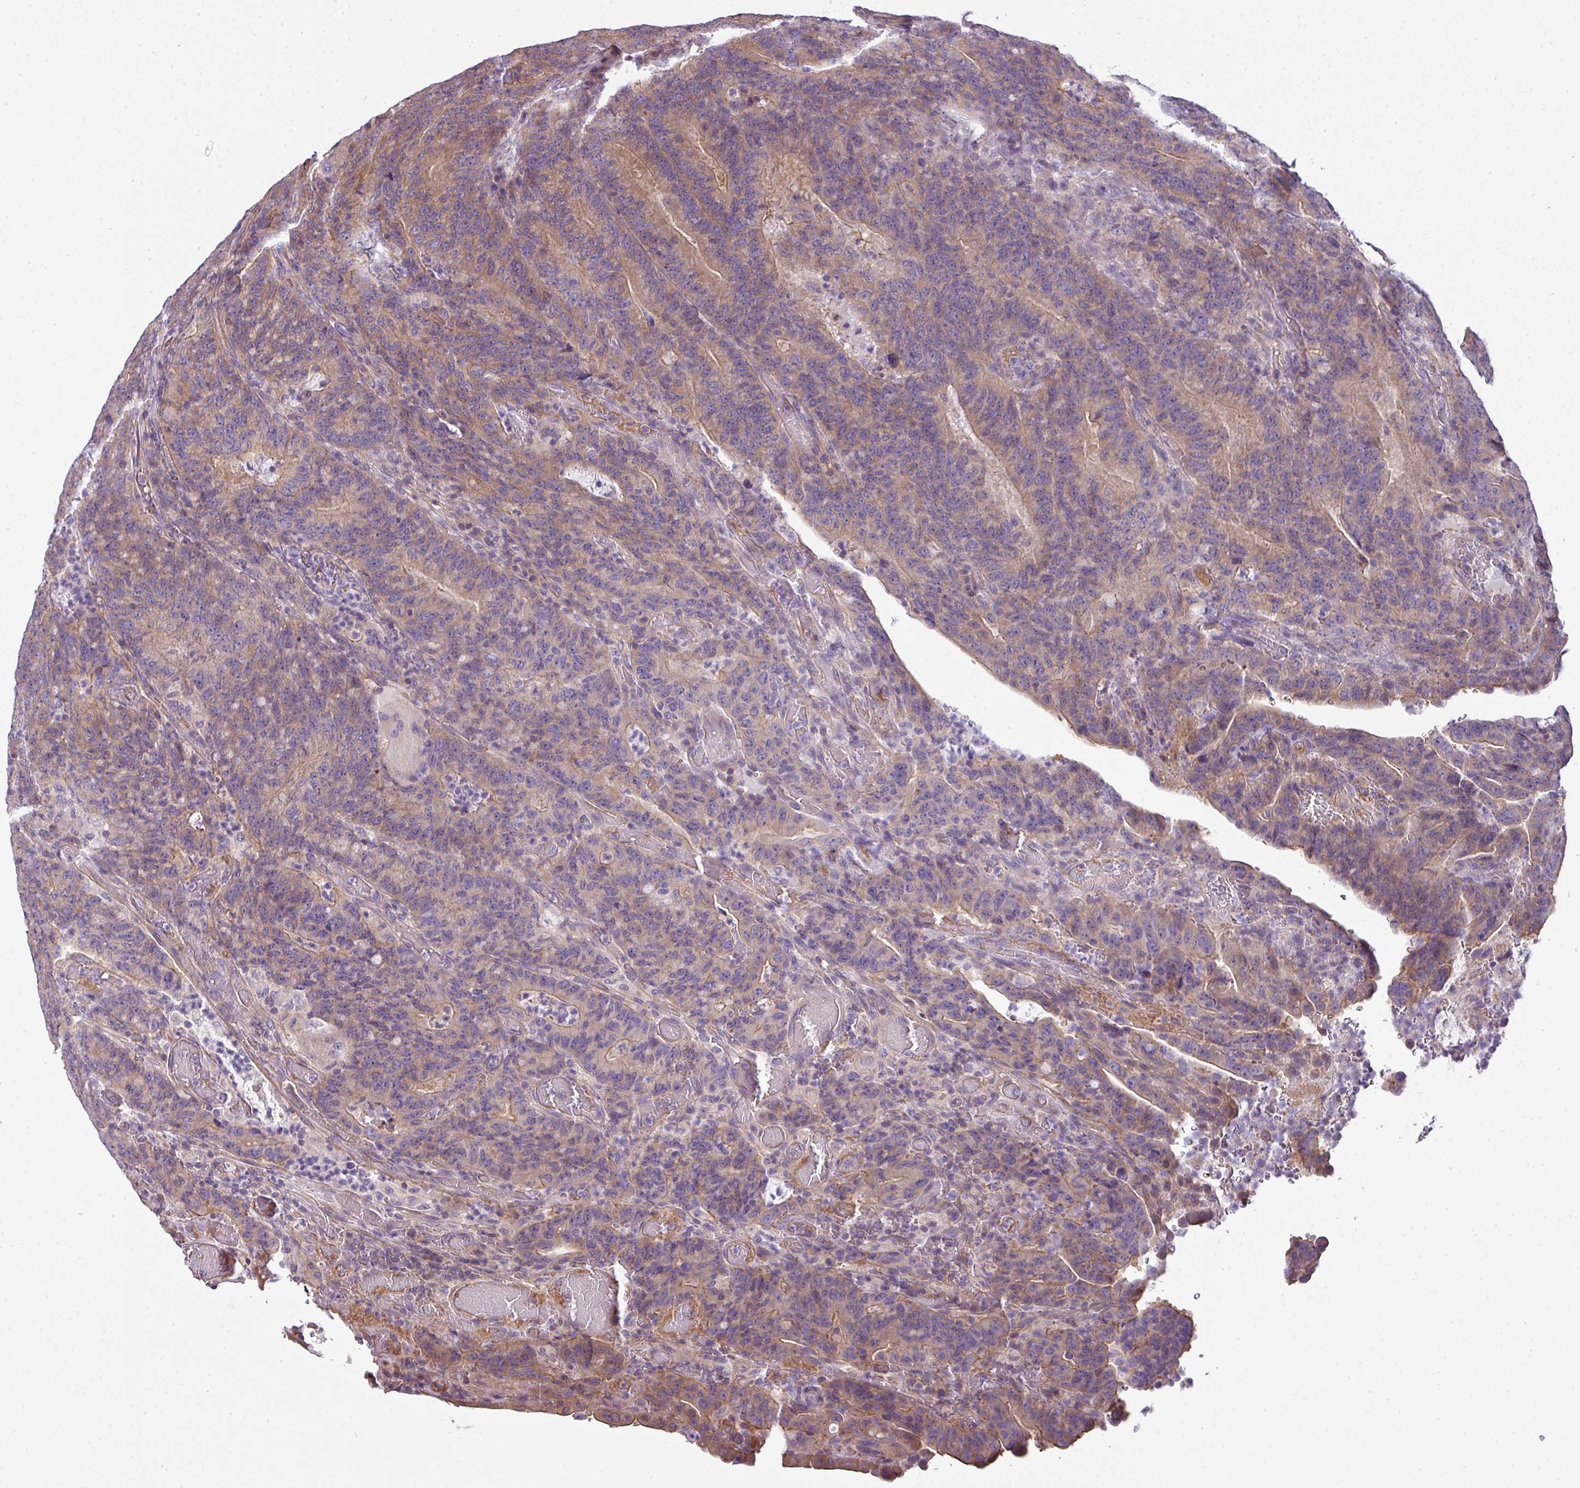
{"staining": {"intensity": "weak", "quantity": "25%-75%", "location": "cytoplasmic/membranous"}, "tissue": "colorectal cancer", "cell_type": "Tumor cells", "image_type": "cancer", "snomed": [{"axis": "morphology", "description": "Normal tissue, NOS"}, {"axis": "morphology", "description": "Adenocarcinoma, NOS"}, {"axis": "topography", "description": "Colon"}], "caption": "Colorectal cancer (adenocarcinoma) stained with immunohistochemistry (IHC) shows weak cytoplasmic/membranous staining in approximately 25%-75% of tumor cells.", "gene": "PALS2", "patient": {"sex": "female", "age": 75}}